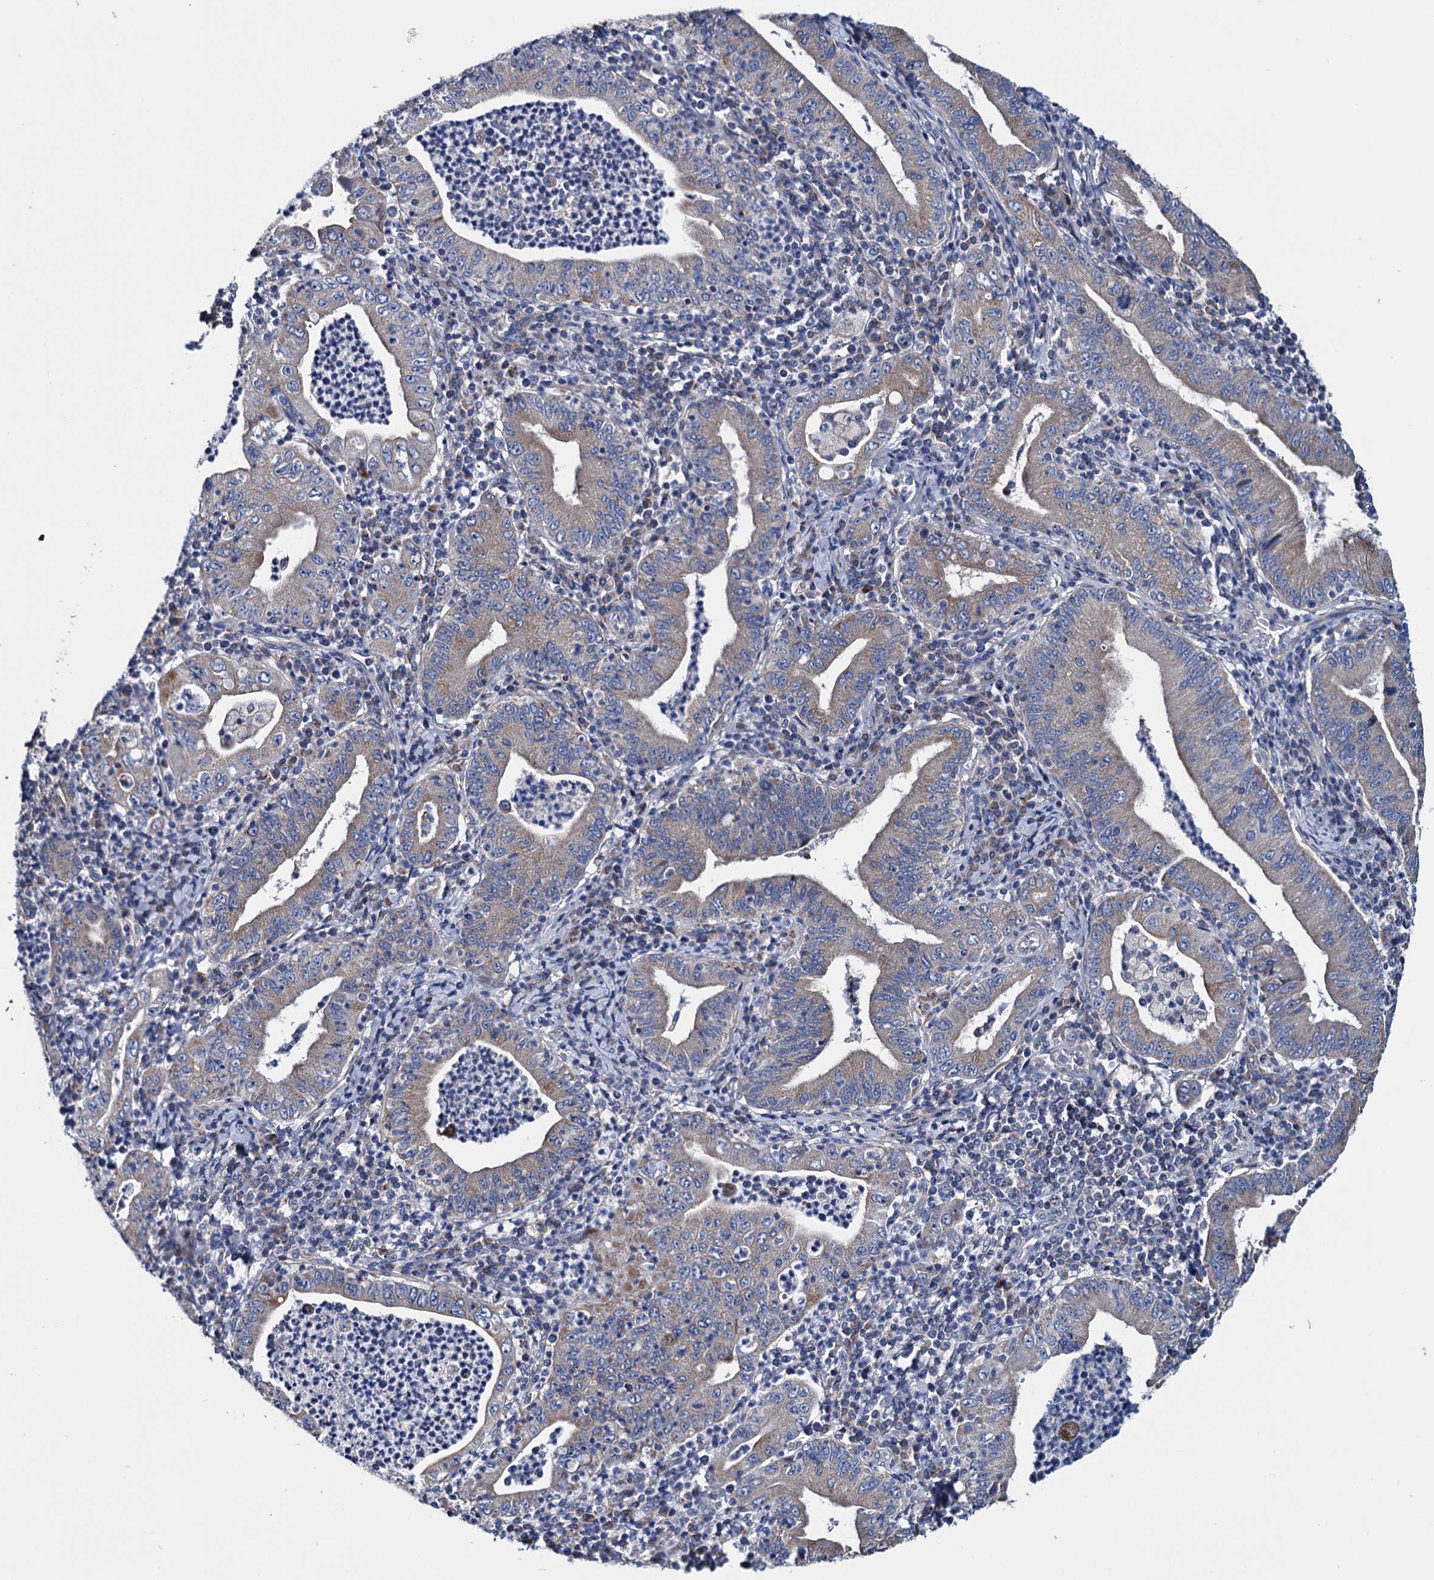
{"staining": {"intensity": "weak", "quantity": "25%-75%", "location": "cytoplasmic/membranous"}, "tissue": "stomach cancer", "cell_type": "Tumor cells", "image_type": "cancer", "snomed": [{"axis": "morphology", "description": "Normal tissue, NOS"}, {"axis": "morphology", "description": "Adenocarcinoma, NOS"}, {"axis": "topography", "description": "Esophagus"}, {"axis": "topography", "description": "Stomach, upper"}, {"axis": "topography", "description": "Peripheral nerve tissue"}], "caption": "An IHC micrograph of tumor tissue is shown. Protein staining in brown highlights weak cytoplasmic/membranous positivity in adenocarcinoma (stomach) within tumor cells. The staining was performed using DAB (3,3'-diaminobenzidine), with brown indicating positive protein expression. Nuclei are stained blue with hematoxylin.", "gene": "EYA4", "patient": {"sex": "male", "age": 62}}